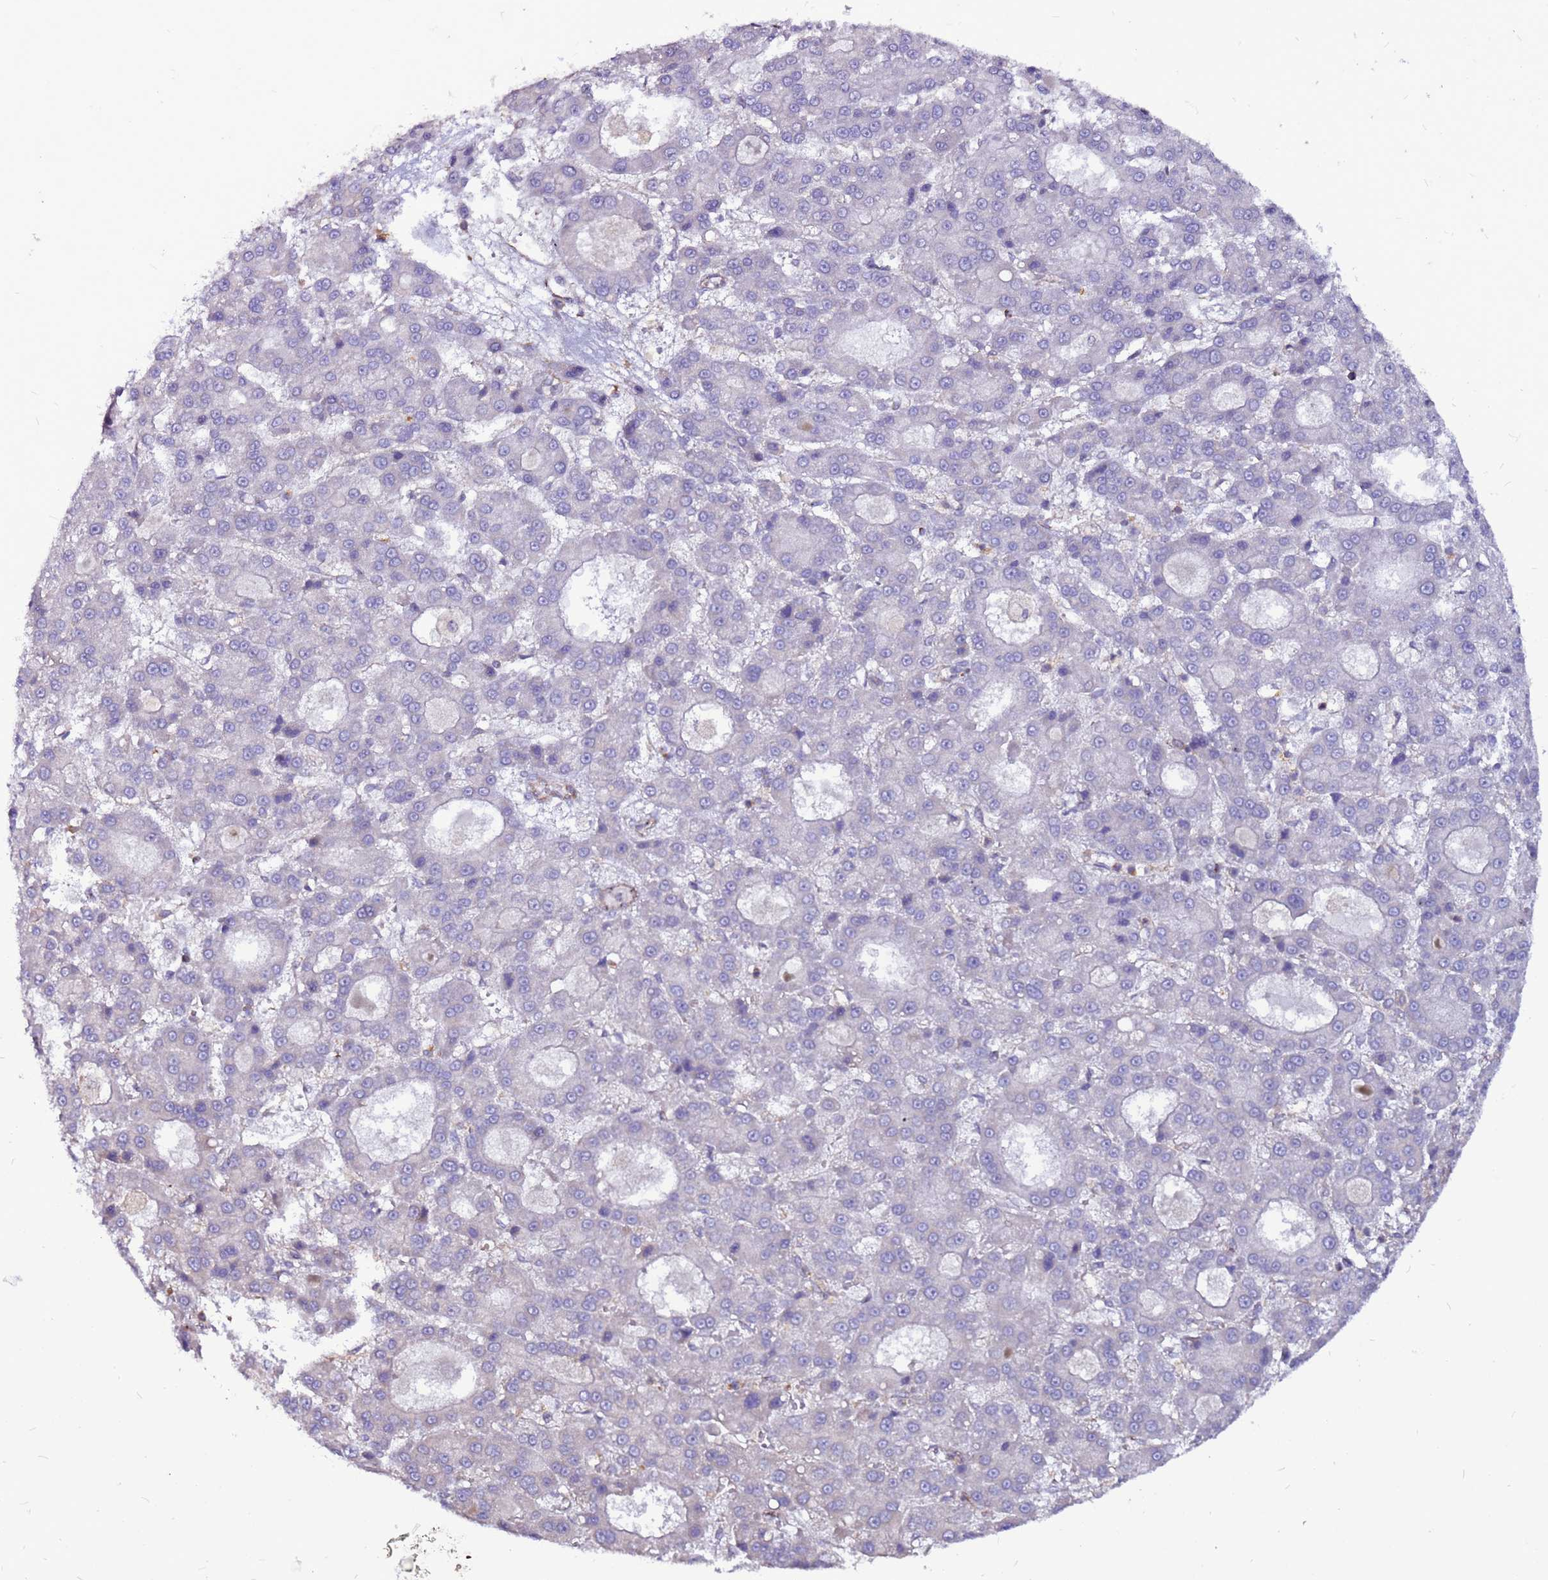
{"staining": {"intensity": "negative", "quantity": "none", "location": "none"}, "tissue": "liver cancer", "cell_type": "Tumor cells", "image_type": "cancer", "snomed": [{"axis": "morphology", "description": "Carcinoma, Hepatocellular, NOS"}, {"axis": "topography", "description": "Liver"}], "caption": "DAB (3,3'-diaminobenzidine) immunohistochemical staining of liver hepatocellular carcinoma shows no significant staining in tumor cells. The staining is performed using DAB brown chromogen with nuclei counter-stained in using hematoxylin.", "gene": "NRN1L", "patient": {"sex": "male", "age": 70}}